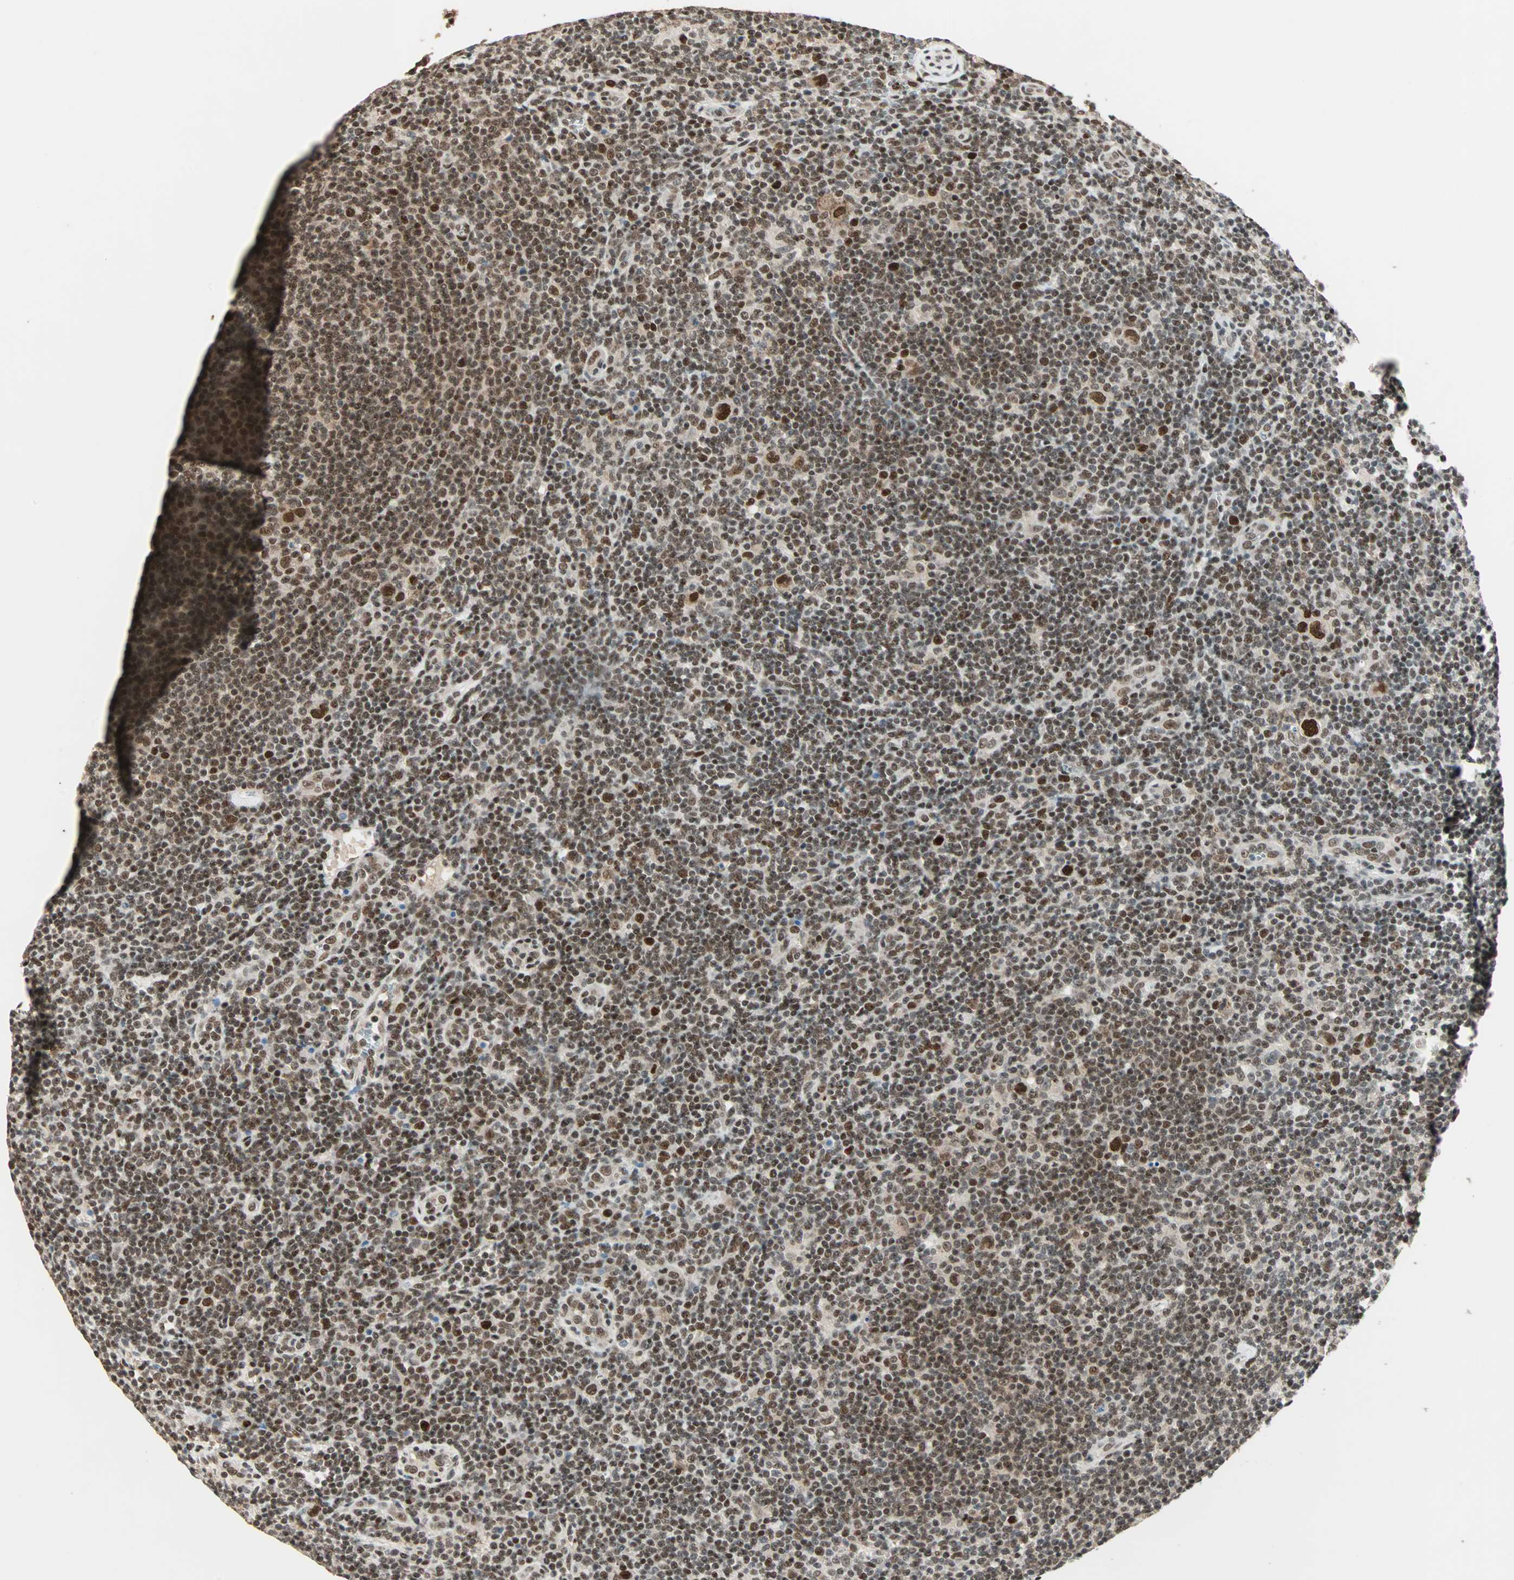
{"staining": {"intensity": "strong", "quantity": ">75%", "location": "nuclear"}, "tissue": "lymphoma", "cell_type": "Tumor cells", "image_type": "cancer", "snomed": [{"axis": "morphology", "description": "Hodgkin's disease, NOS"}, {"axis": "topography", "description": "Lymph node"}], "caption": "Strong nuclear expression is seen in approximately >75% of tumor cells in Hodgkin's disease.", "gene": "MDC1", "patient": {"sex": "female", "age": 57}}